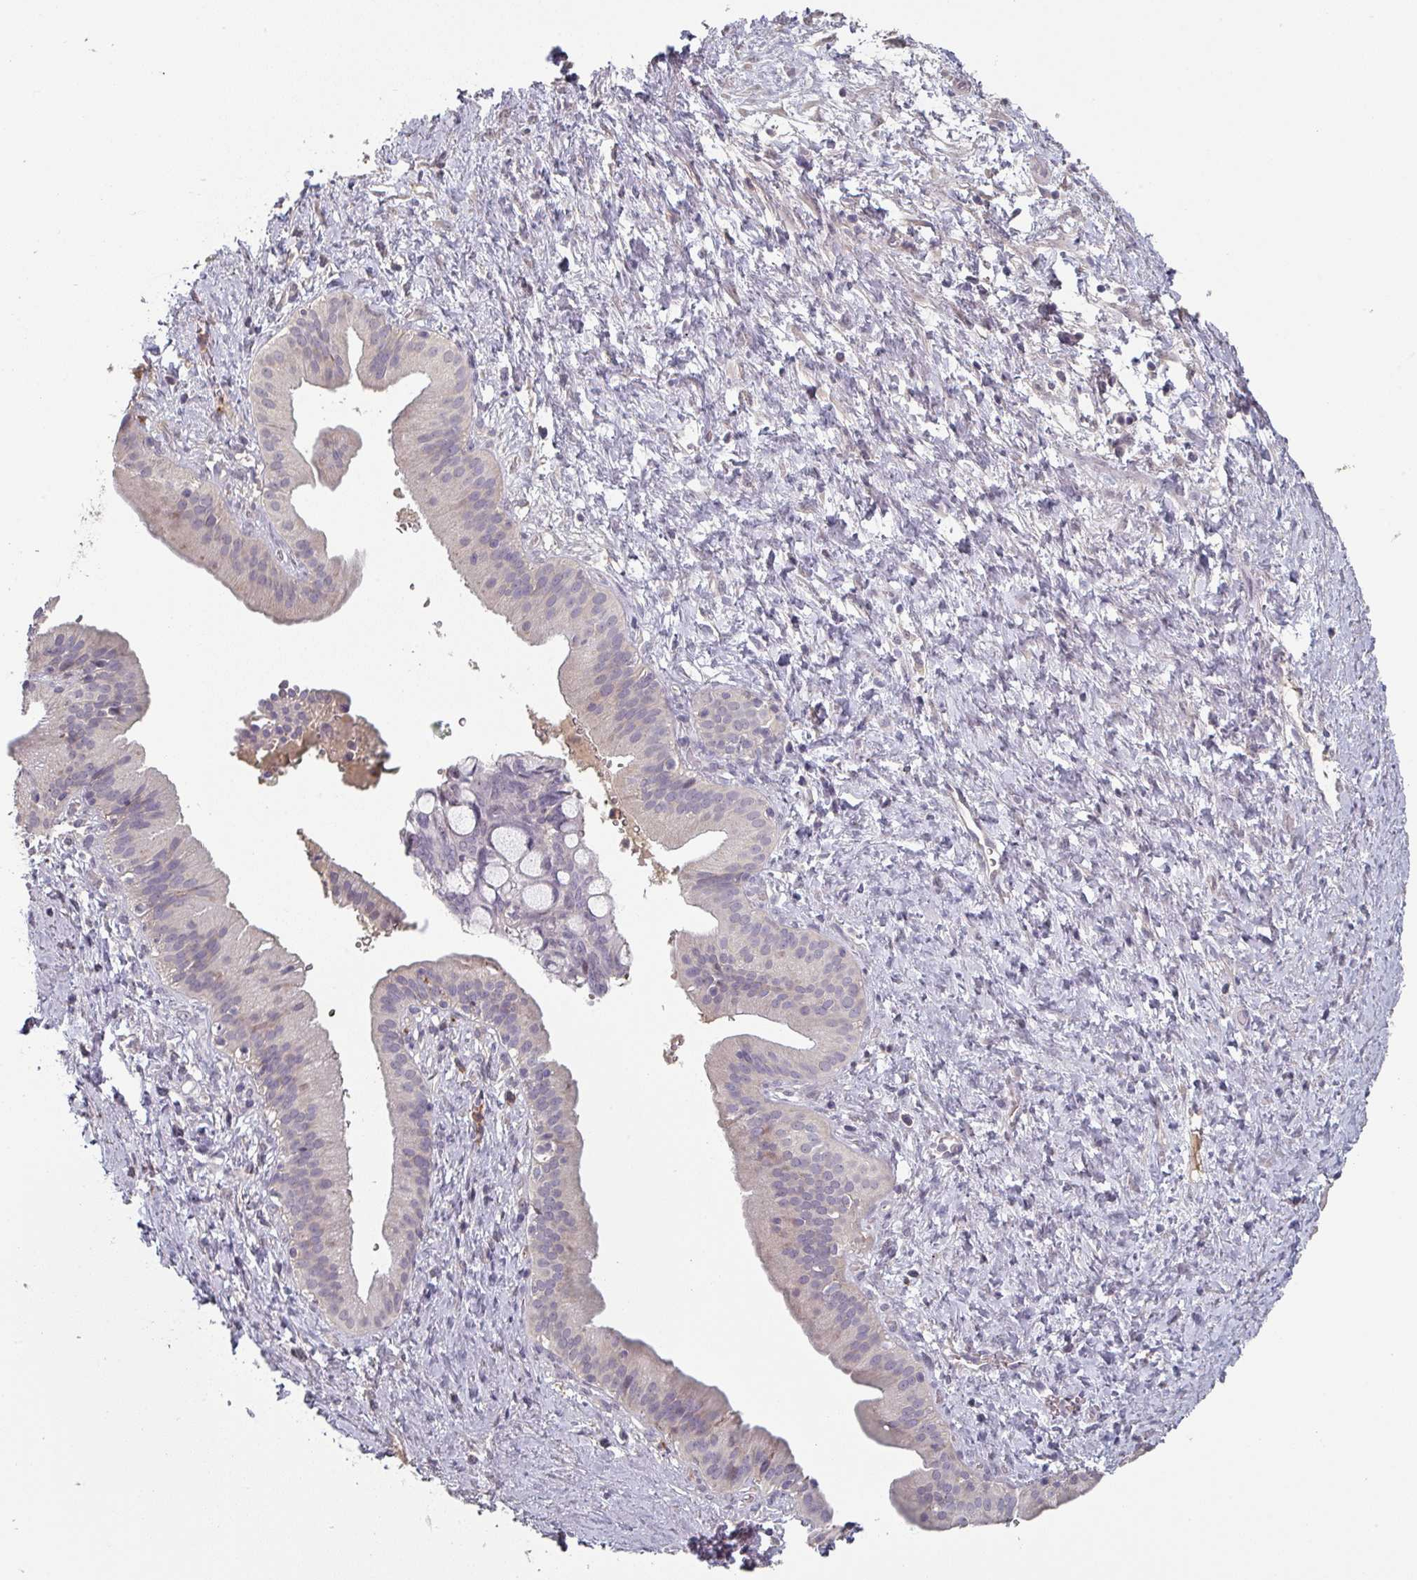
{"staining": {"intensity": "negative", "quantity": "none", "location": "none"}, "tissue": "pancreatic cancer", "cell_type": "Tumor cells", "image_type": "cancer", "snomed": [{"axis": "morphology", "description": "Adenocarcinoma, NOS"}, {"axis": "topography", "description": "Pancreas"}], "caption": "This is an IHC micrograph of human pancreatic cancer (adenocarcinoma). There is no expression in tumor cells.", "gene": "PRAMEF8", "patient": {"sex": "male", "age": 68}}